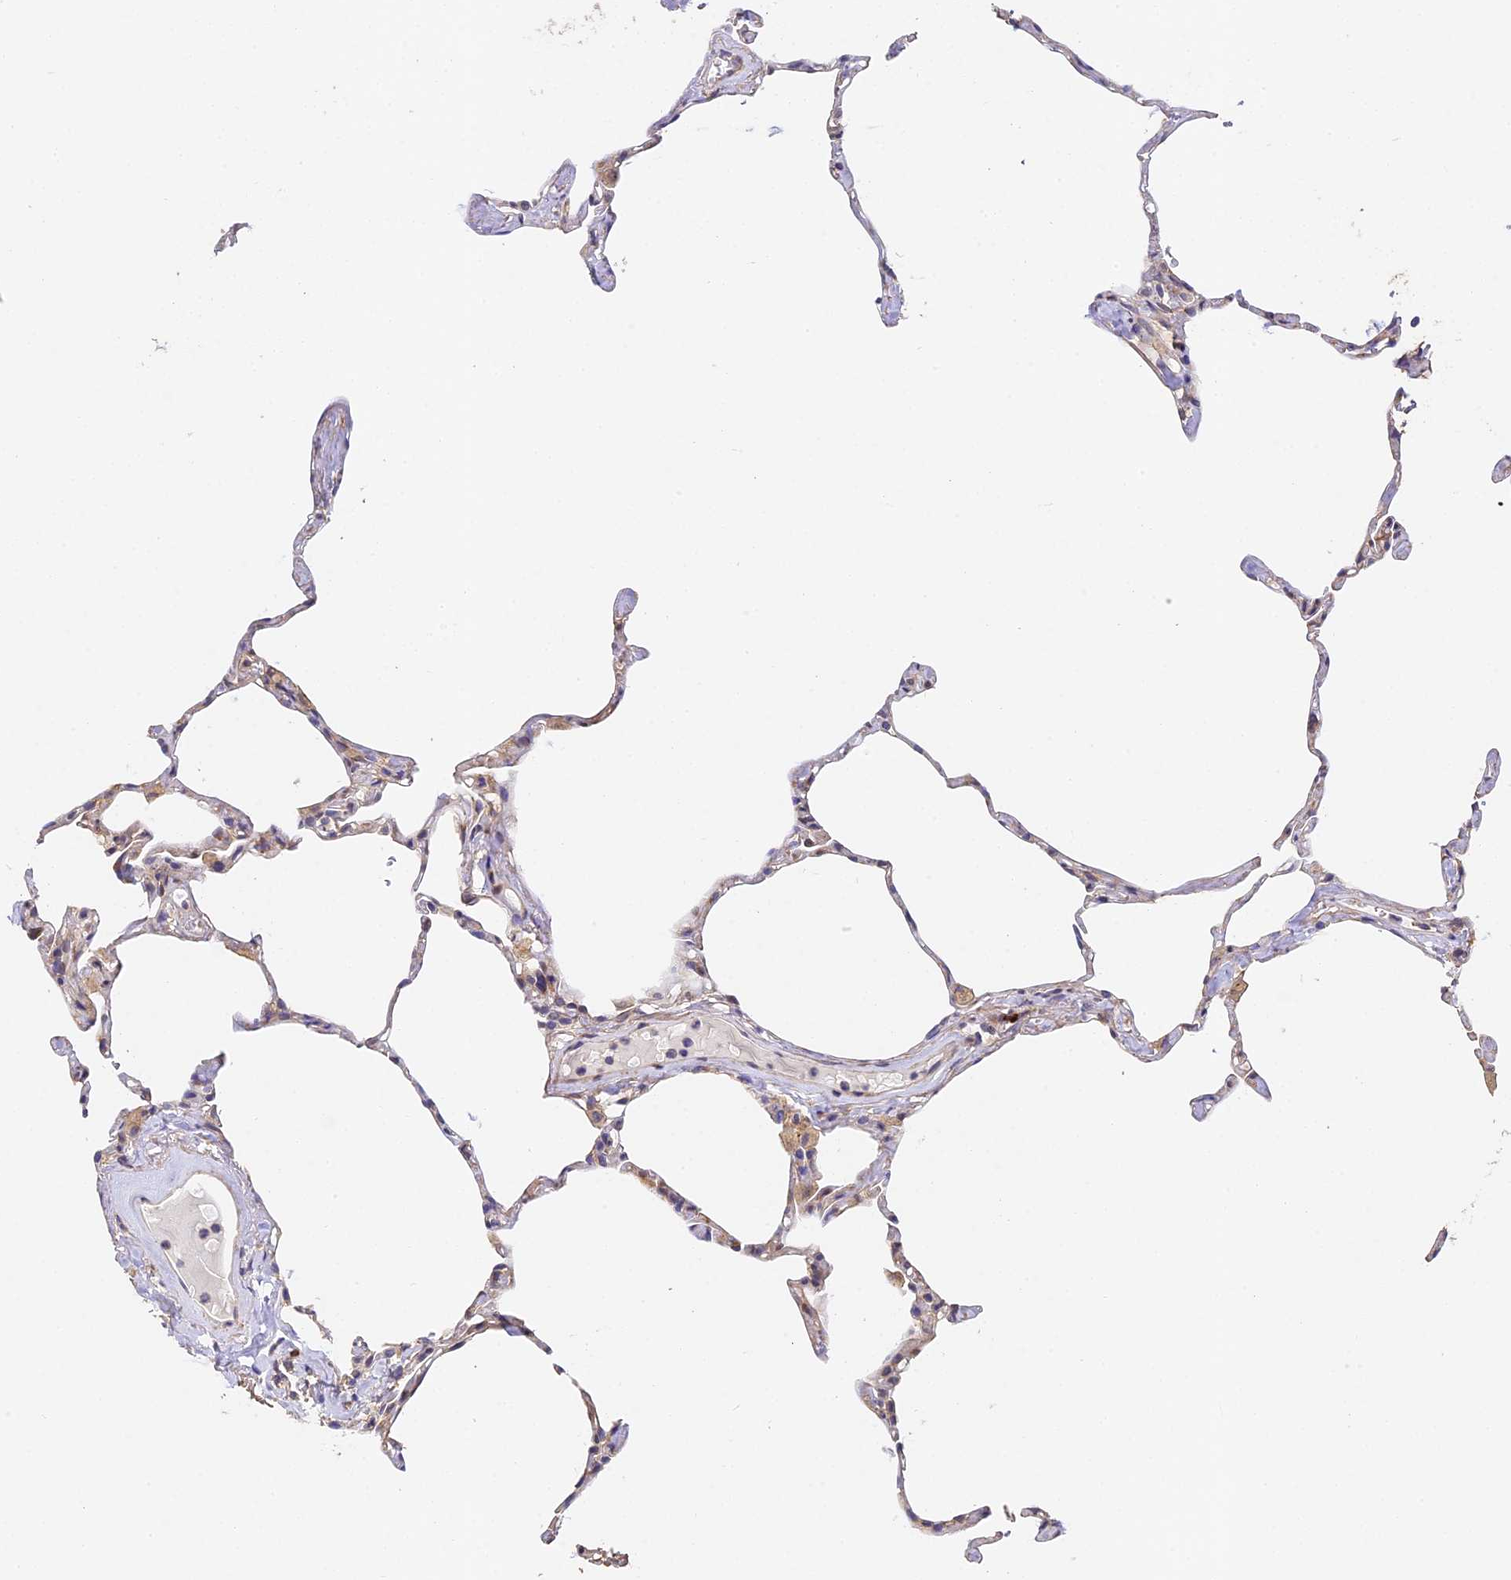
{"staining": {"intensity": "negative", "quantity": "none", "location": "none"}, "tissue": "lung", "cell_type": "Alveolar cells", "image_type": "normal", "snomed": [{"axis": "morphology", "description": "Normal tissue, NOS"}, {"axis": "topography", "description": "Lung"}], "caption": "Image shows no significant protein positivity in alveolar cells of unremarkable lung. (DAB (3,3'-diaminobenzidine) immunohistochemistry visualized using brightfield microscopy, high magnification).", "gene": "SLC11A1", "patient": {"sex": "male", "age": 65}}